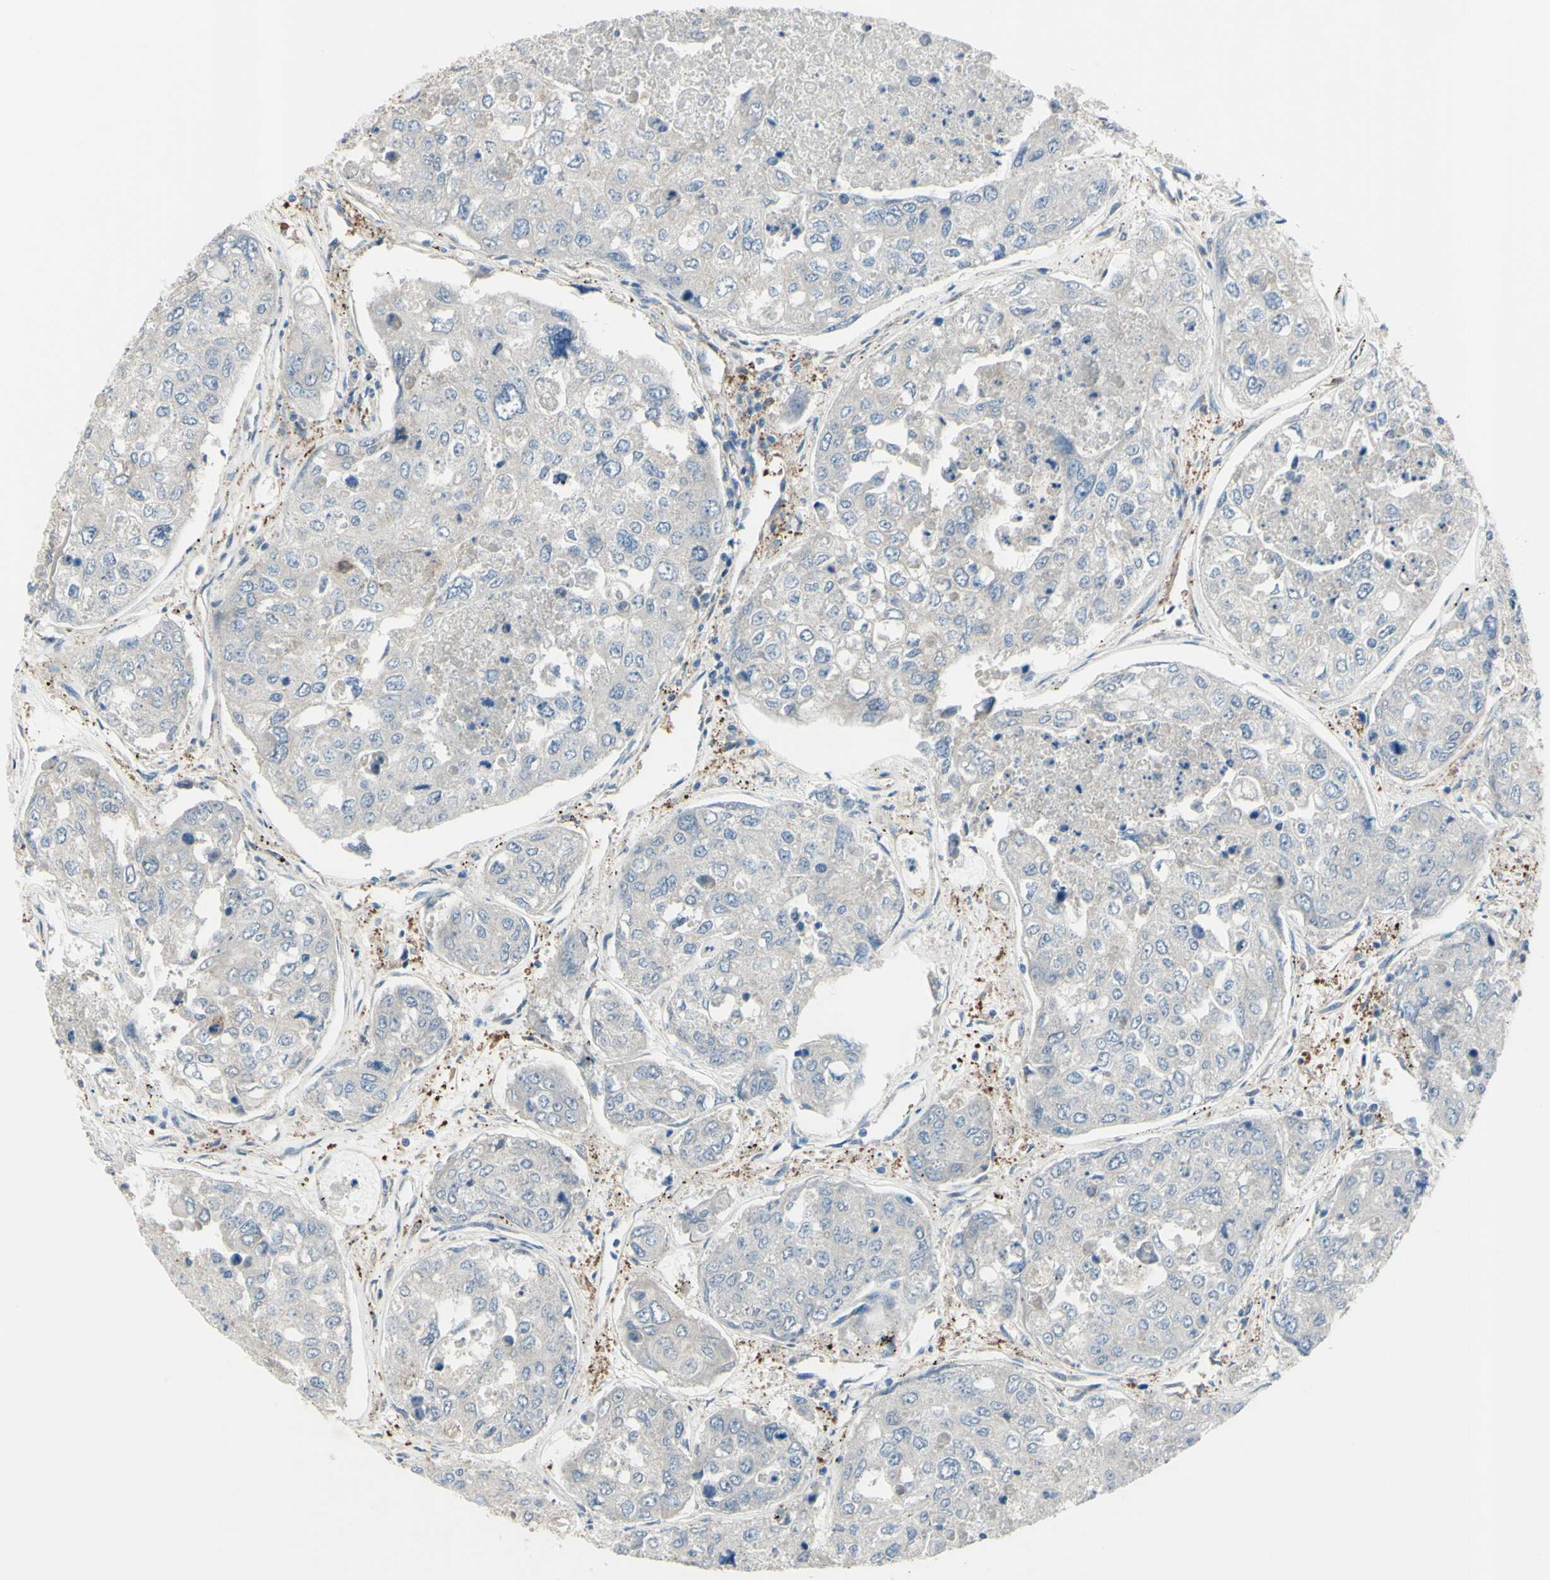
{"staining": {"intensity": "negative", "quantity": "none", "location": "none"}, "tissue": "urothelial cancer", "cell_type": "Tumor cells", "image_type": "cancer", "snomed": [{"axis": "morphology", "description": "Urothelial carcinoma, High grade"}, {"axis": "topography", "description": "Lymph node"}, {"axis": "topography", "description": "Urinary bladder"}], "caption": "This image is of urothelial carcinoma (high-grade) stained with immunohistochemistry to label a protein in brown with the nuclei are counter-stained blue. There is no positivity in tumor cells.", "gene": "IGSF9B", "patient": {"sex": "male", "age": 51}}